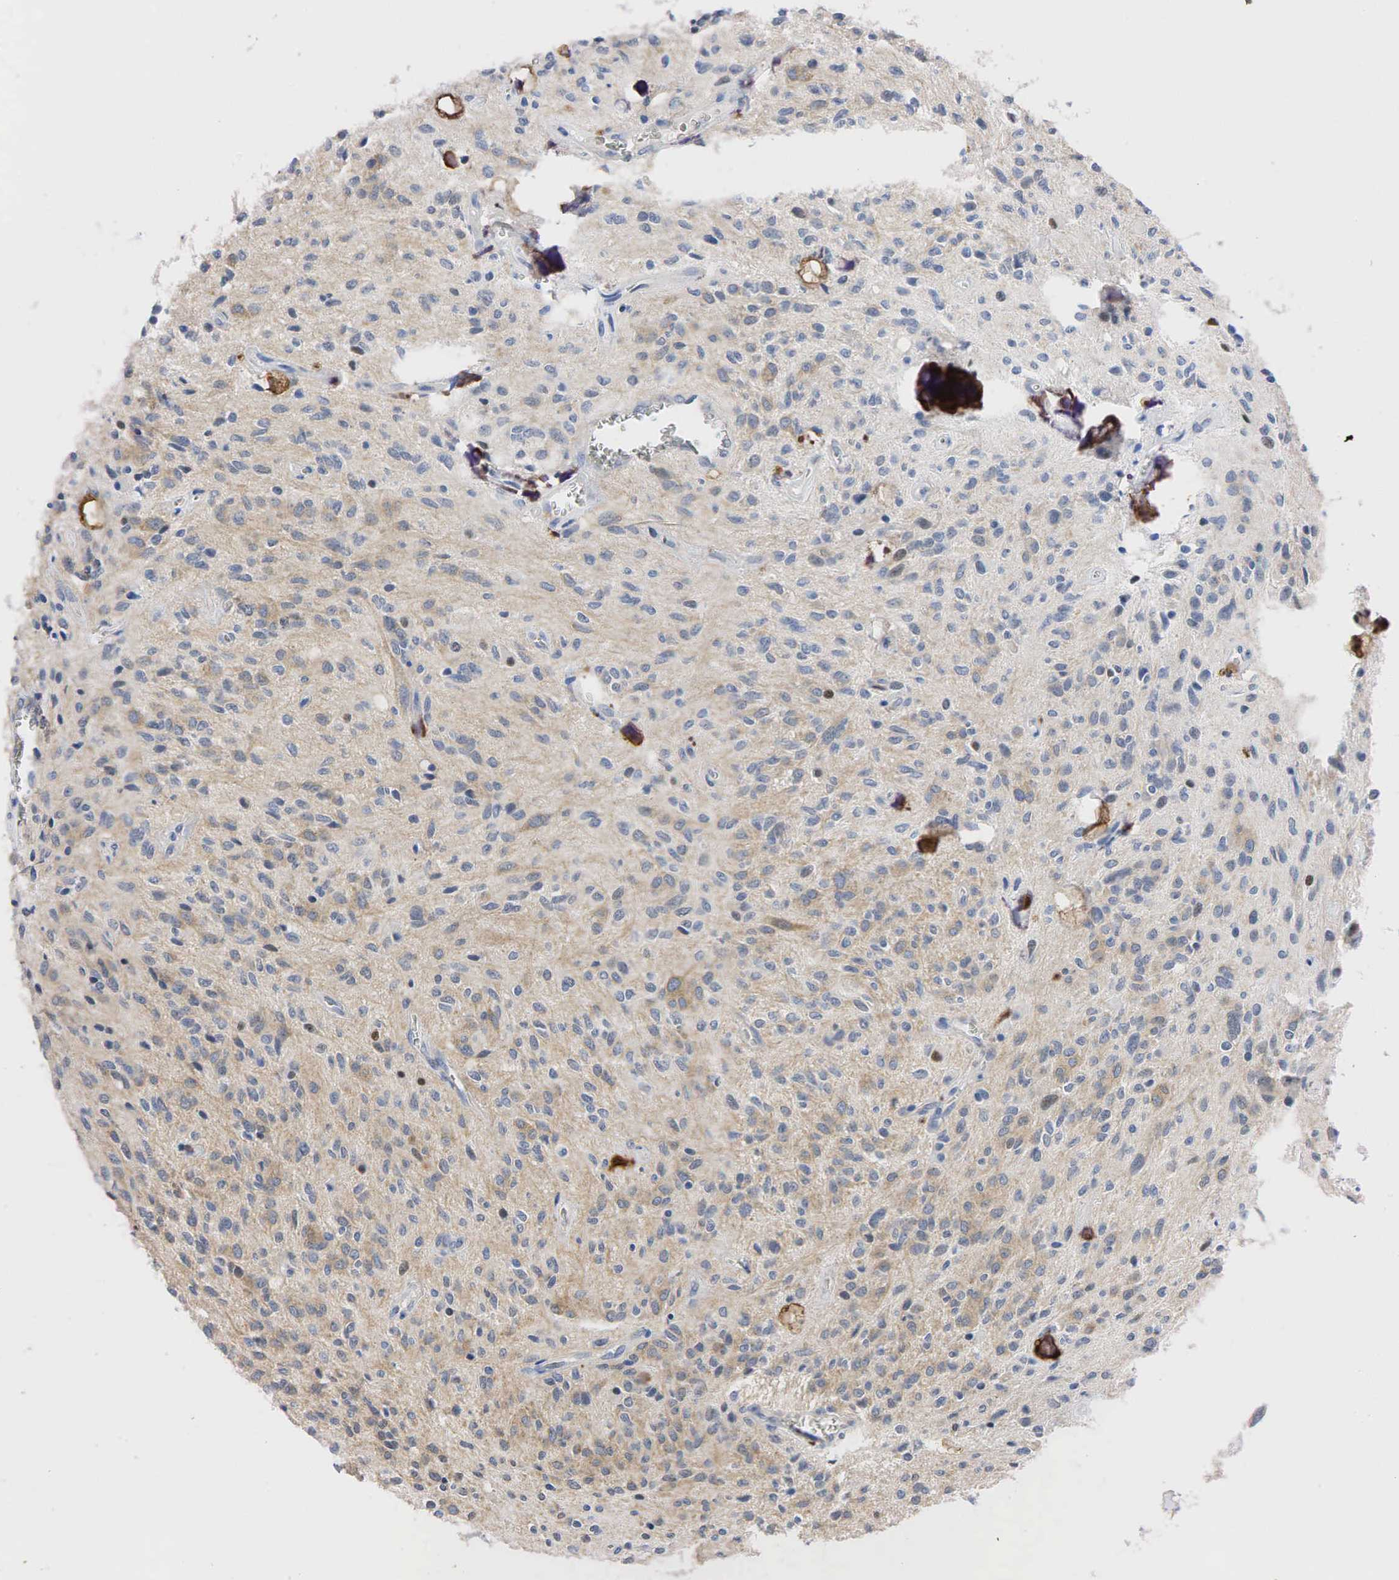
{"staining": {"intensity": "weak", "quantity": ">75%", "location": "cytoplasmic/membranous,nuclear"}, "tissue": "glioma", "cell_type": "Tumor cells", "image_type": "cancer", "snomed": [{"axis": "morphology", "description": "Glioma, malignant, Low grade"}, {"axis": "topography", "description": "Brain"}], "caption": "This histopathology image displays glioma stained with immunohistochemistry to label a protein in brown. The cytoplasmic/membranous and nuclear of tumor cells show weak positivity for the protein. Nuclei are counter-stained blue.", "gene": "PGR", "patient": {"sex": "female", "age": 15}}